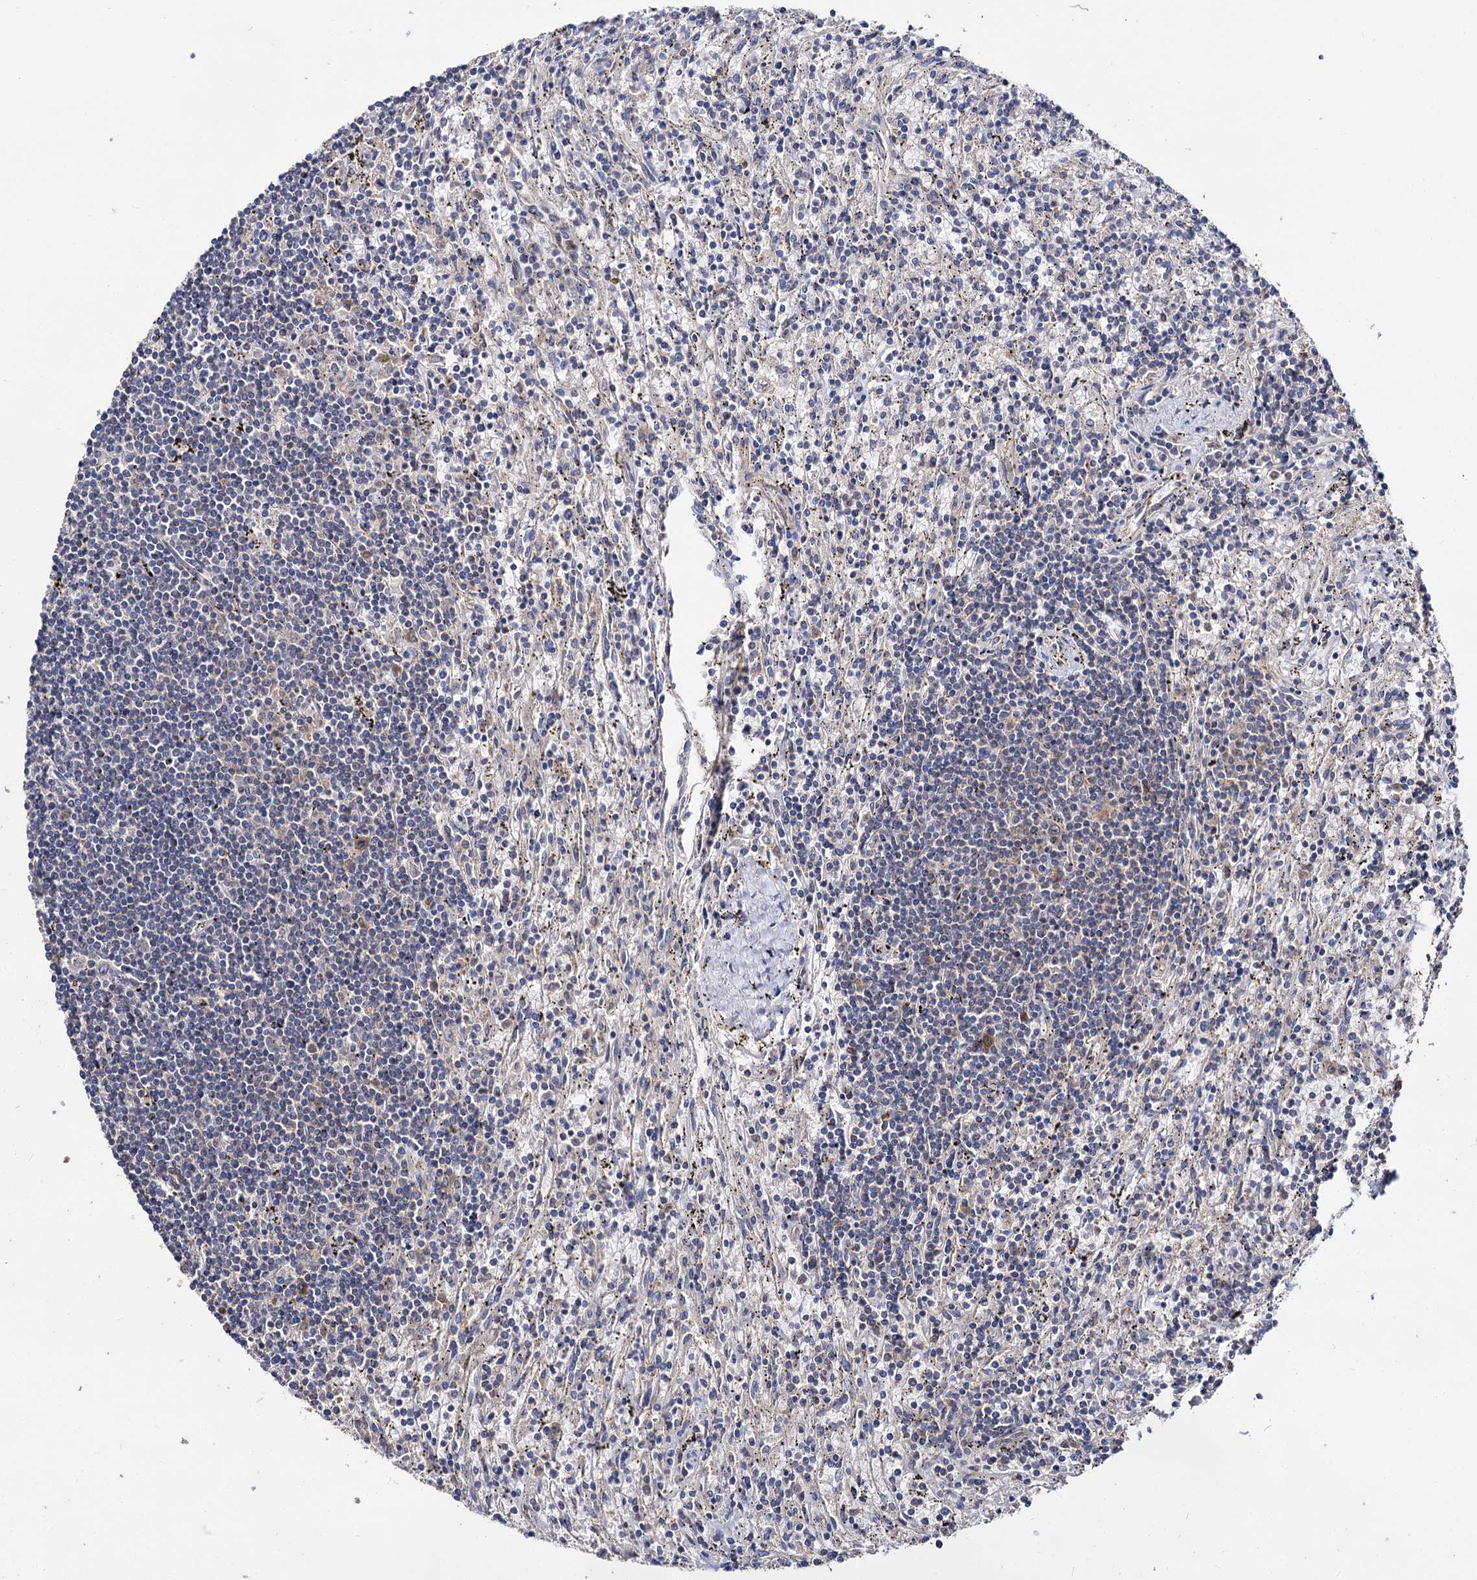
{"staining": {"intensity": "negative", "quantity": "none", "location": "none"}, "tissue": "lymphoma", "cell_type": "Tumor cells", "image_type": "cancer", "snomed": [{"axis": "morphology", "description": "Malignant lymphoma, non-Hodgkin's type, Low grade"}, {"axis": "topography", "description": "Spleen"}], "caption": "Tumor cells show no significant protein expression in low-grade malignant lymphoma, non-Hodgkin's type.", "gene": "IDI1", "patient": {"sex": "male", "age": 76}}